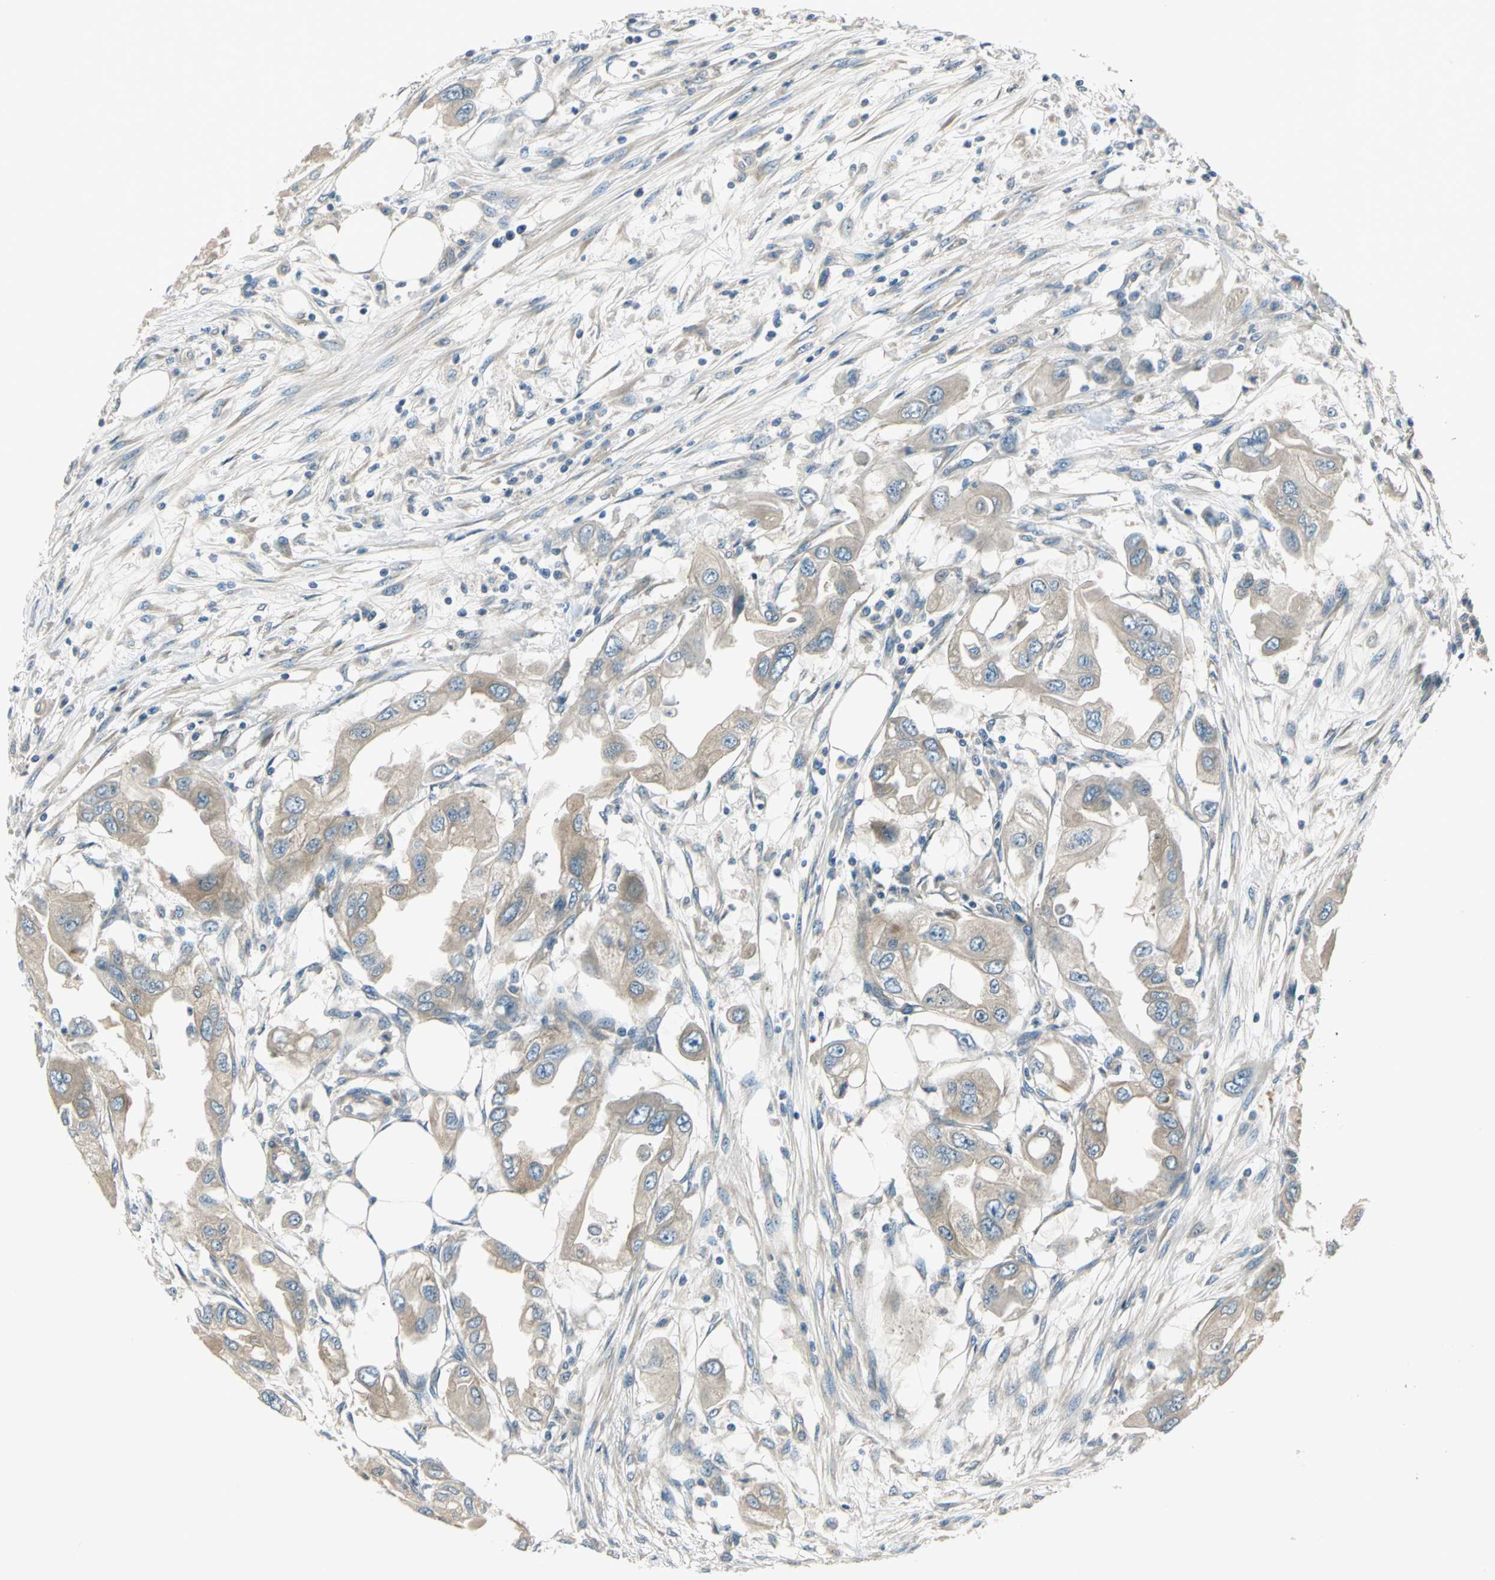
{"staining": {"intensity": "weak", "quantity": ">75%", "location": "cytoplasmic/membranous"}, "tissue": "endometrial cancer", "cell_type": "Tumor cells", "image_type": "cancer", "snomed": [{"axis": "morphology", "description": "Adenocarcinoma, NOS"}, {"axis": "topography", "description": "Endometrium"}], "caption": "DAB (3,3'-diaminobenzidine) immunohistochemical staining of human endometrial cancer displays weak cytoplasmic/membranous protein expression in about >75% of tumor cells. Ihc stains the protein in brown and the nuclei are stained blue.", "gene": "PRKAA1", "patient": {"sex": "female", "age": 67}}